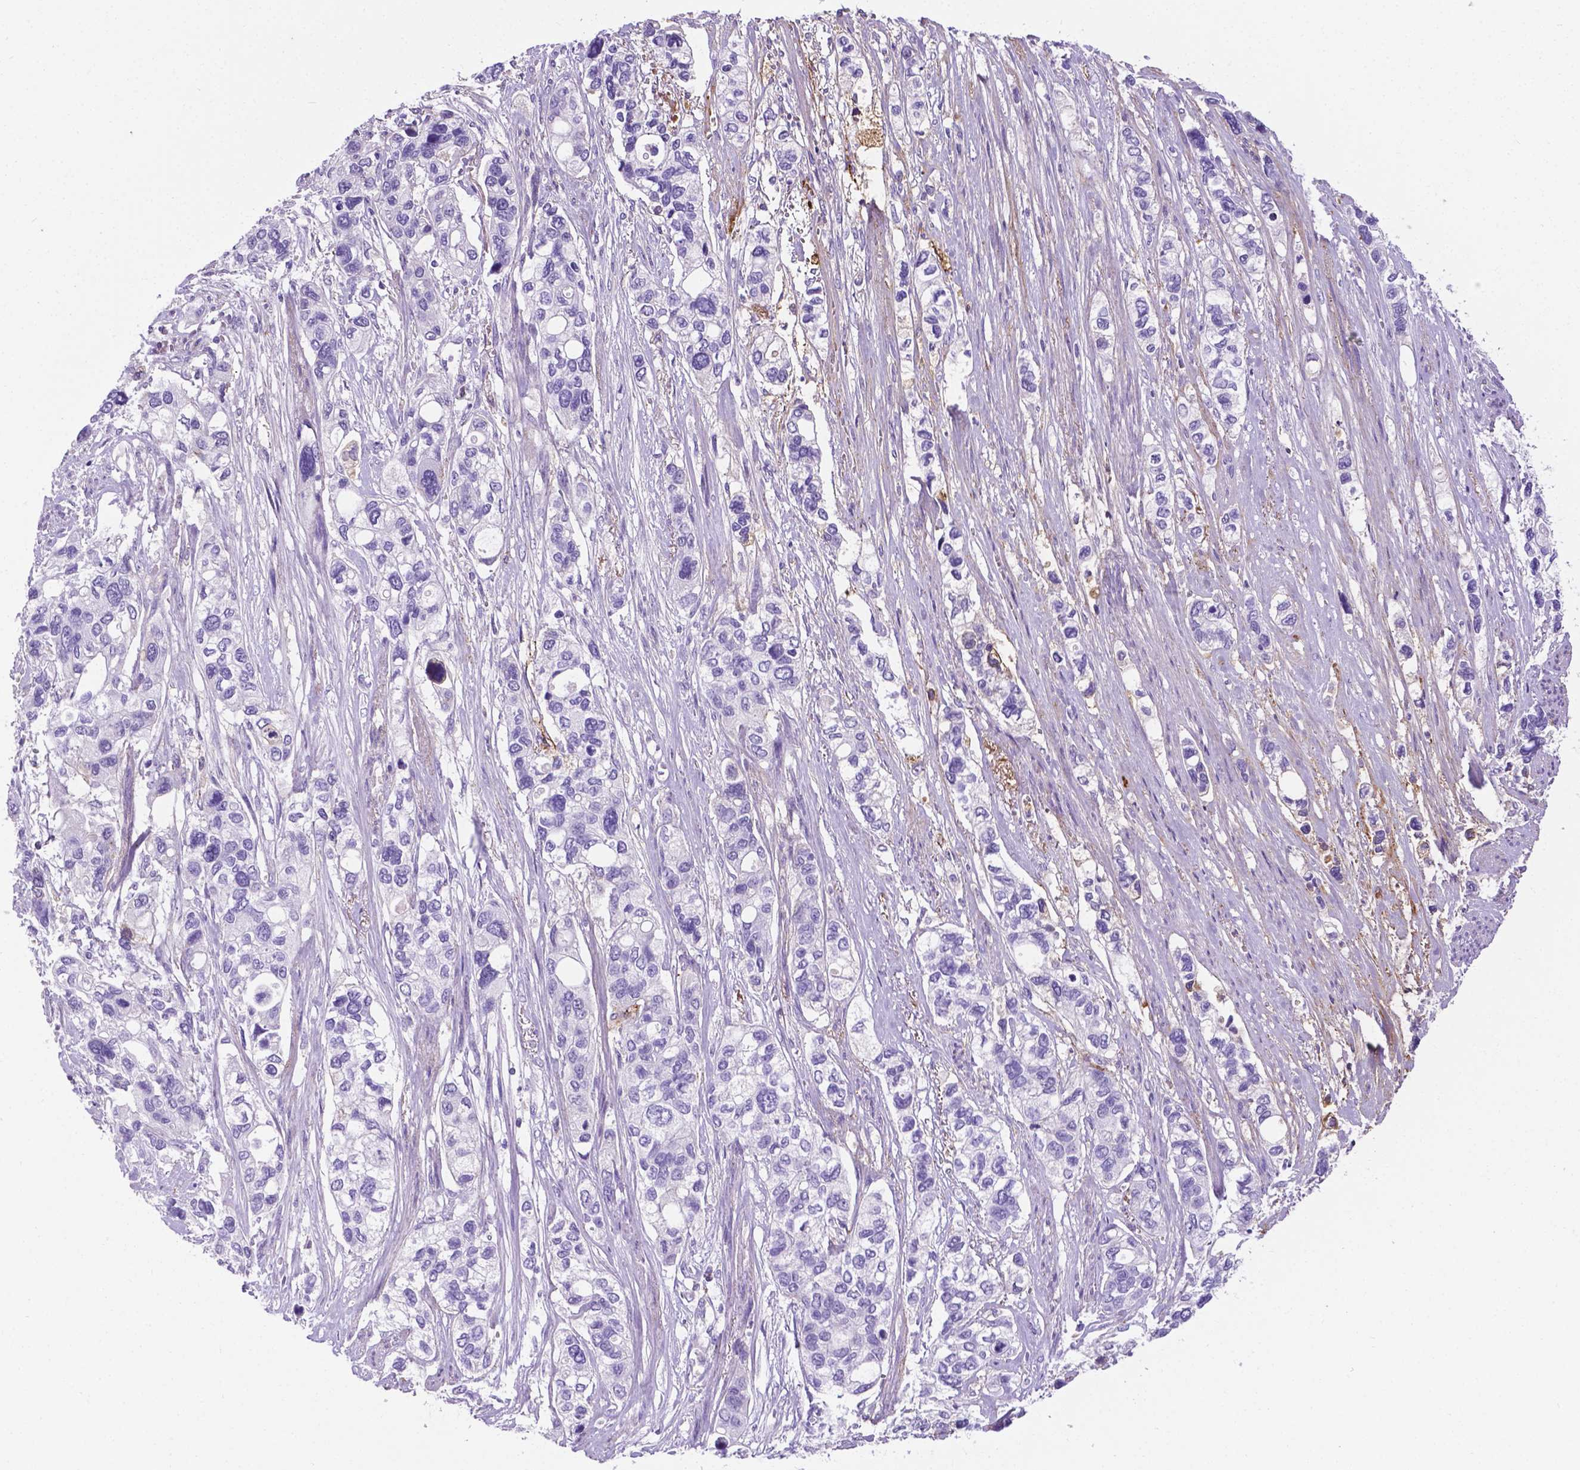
{"staining": {"intensity": "negative", "quantity": "none", "location": "none"}, "tissue": "stomach cancer", "cell_type": "Tumor cells", "image_type": "cancer", "snomed": [{"axis": "morphology", "description": "Adenocarcinoma, NOS"}, {"axis": "topography", "description": "Stomach, upper"}], "caption": "High power microscopy histopathology image of an immunohistochemistry (IHC) image of stomach adenocarcinoma, revealing no significant positivity in tumor cells.", "gene": "APOE", "patient": {"sex": "female", "age": 81}}